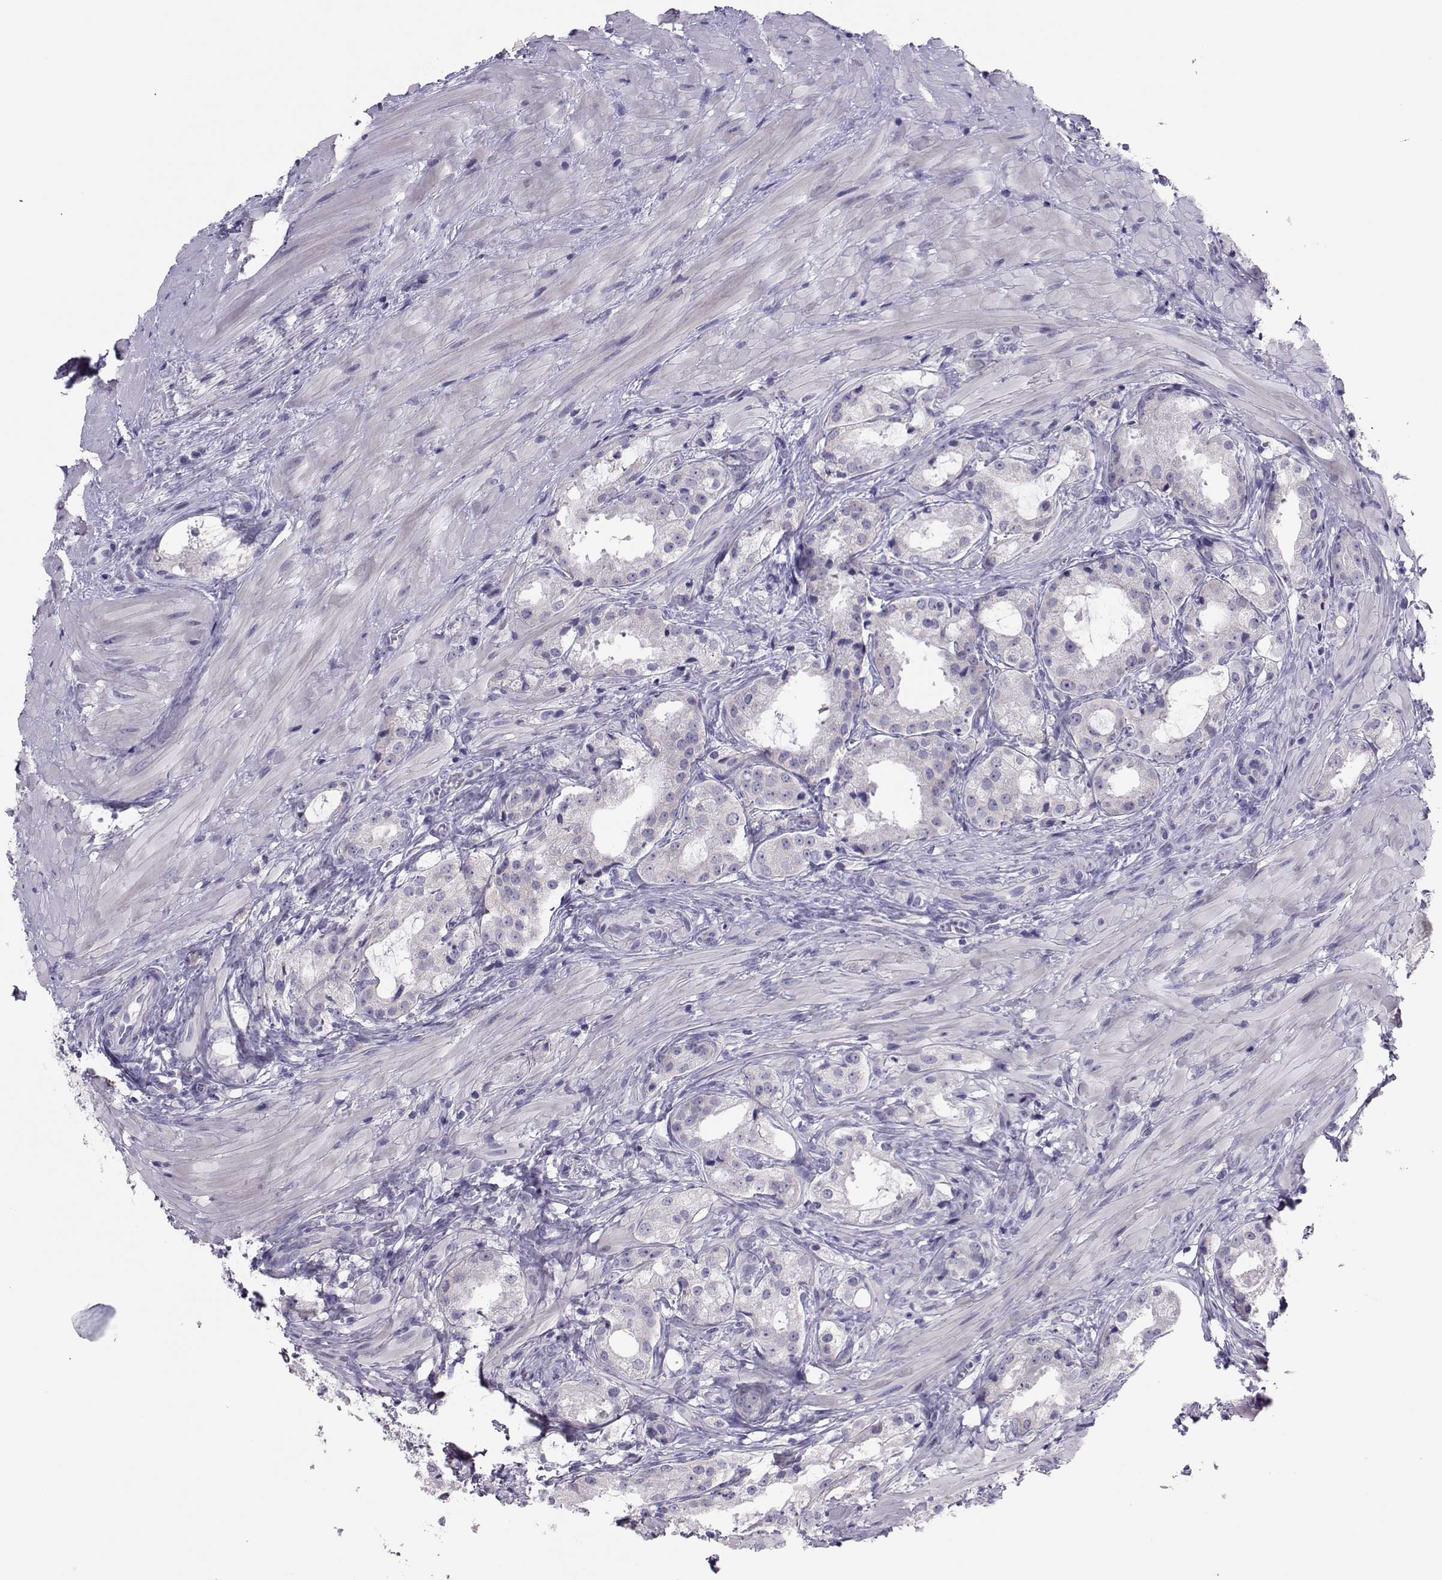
{"staining": {"intensity": "negative", "quantity": "none", "location": "none"}, "tissue": "prostate cancer", "cell_type": "Tumor cells", "image_type": "cancer", "snomed": [{"axis": "morphology", "description": "Adenocarcinoma, NOS"}, {"axis": "morphology", "description": "Adenocarcinoma, High grade"}, {"axis": "topography", "description": "Prostate"}], "caption": "The IHC photomicrograph has no significant staining in tumor cells of prostate cancer (adenocarcinoma (high-grade)) tissue. (Immunohistochemistry (ihc), brightfield microscopy, high magnification).", "gene": "TRPM7", "patient": {"sex": "male", "age": 64}}